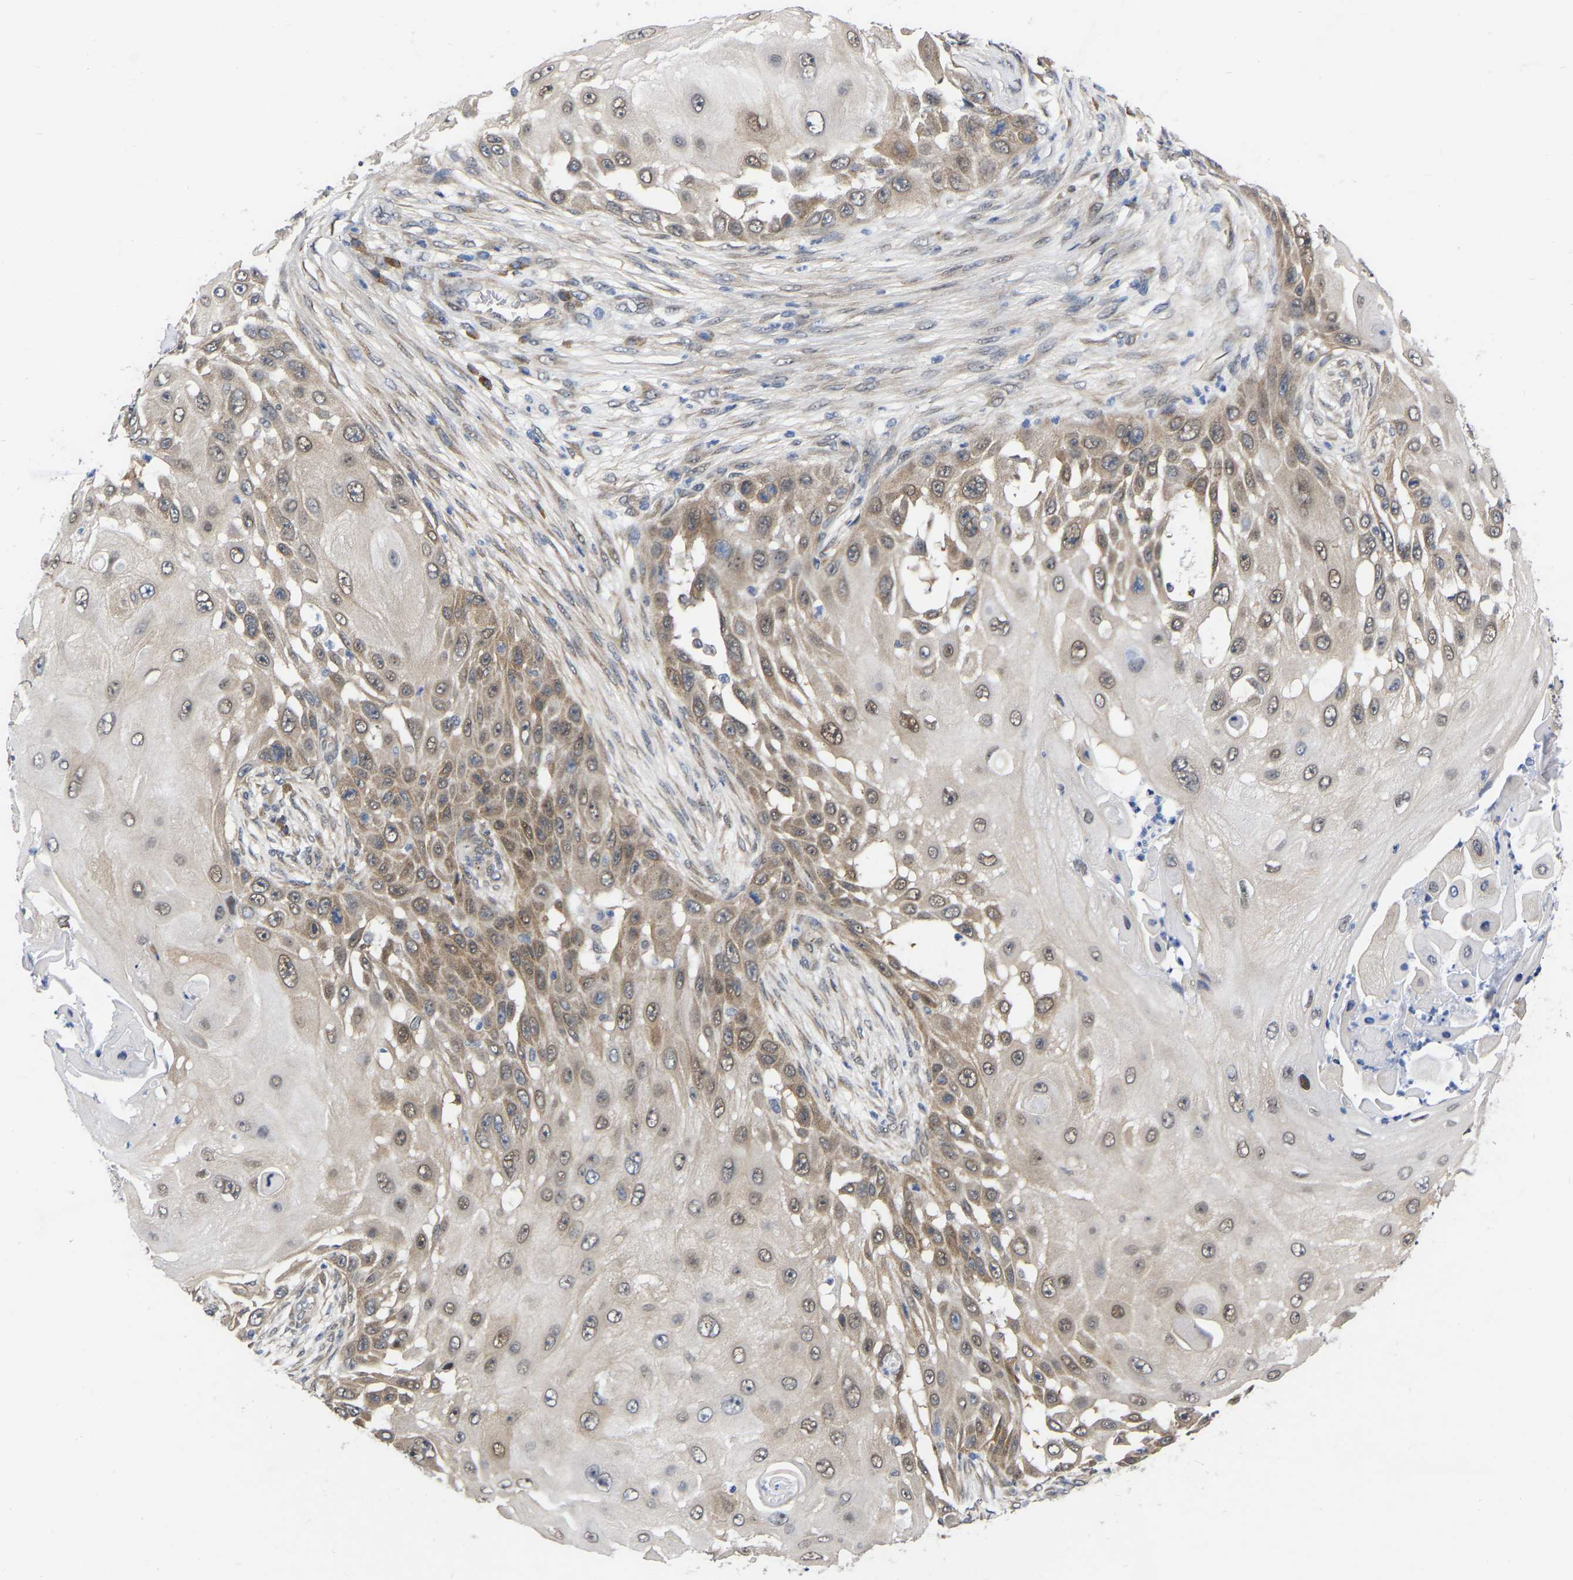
{"staining": {"intensity": "moderate", "quantity": ">75%", "location": "cytoplasmic/membranous,nuclear"}, "tissue": "skin cancer", "cell_type": "Tumor cells", "image_type": "cancer", "snomed": [{"axis": "morphology", "description": "Squamous cell carcinoma, NOS"}, {"axis": "topography", "description": "Skin"}], "caption": "Tumor cells display medium levels of moderate cytoplasmic/membranous and nuclear positivity in about >75% of cells in human skin cancer (squamous cell carcinoma).", "gene": "UBE4B", "patient": {"sex": "female", "age": 44}}